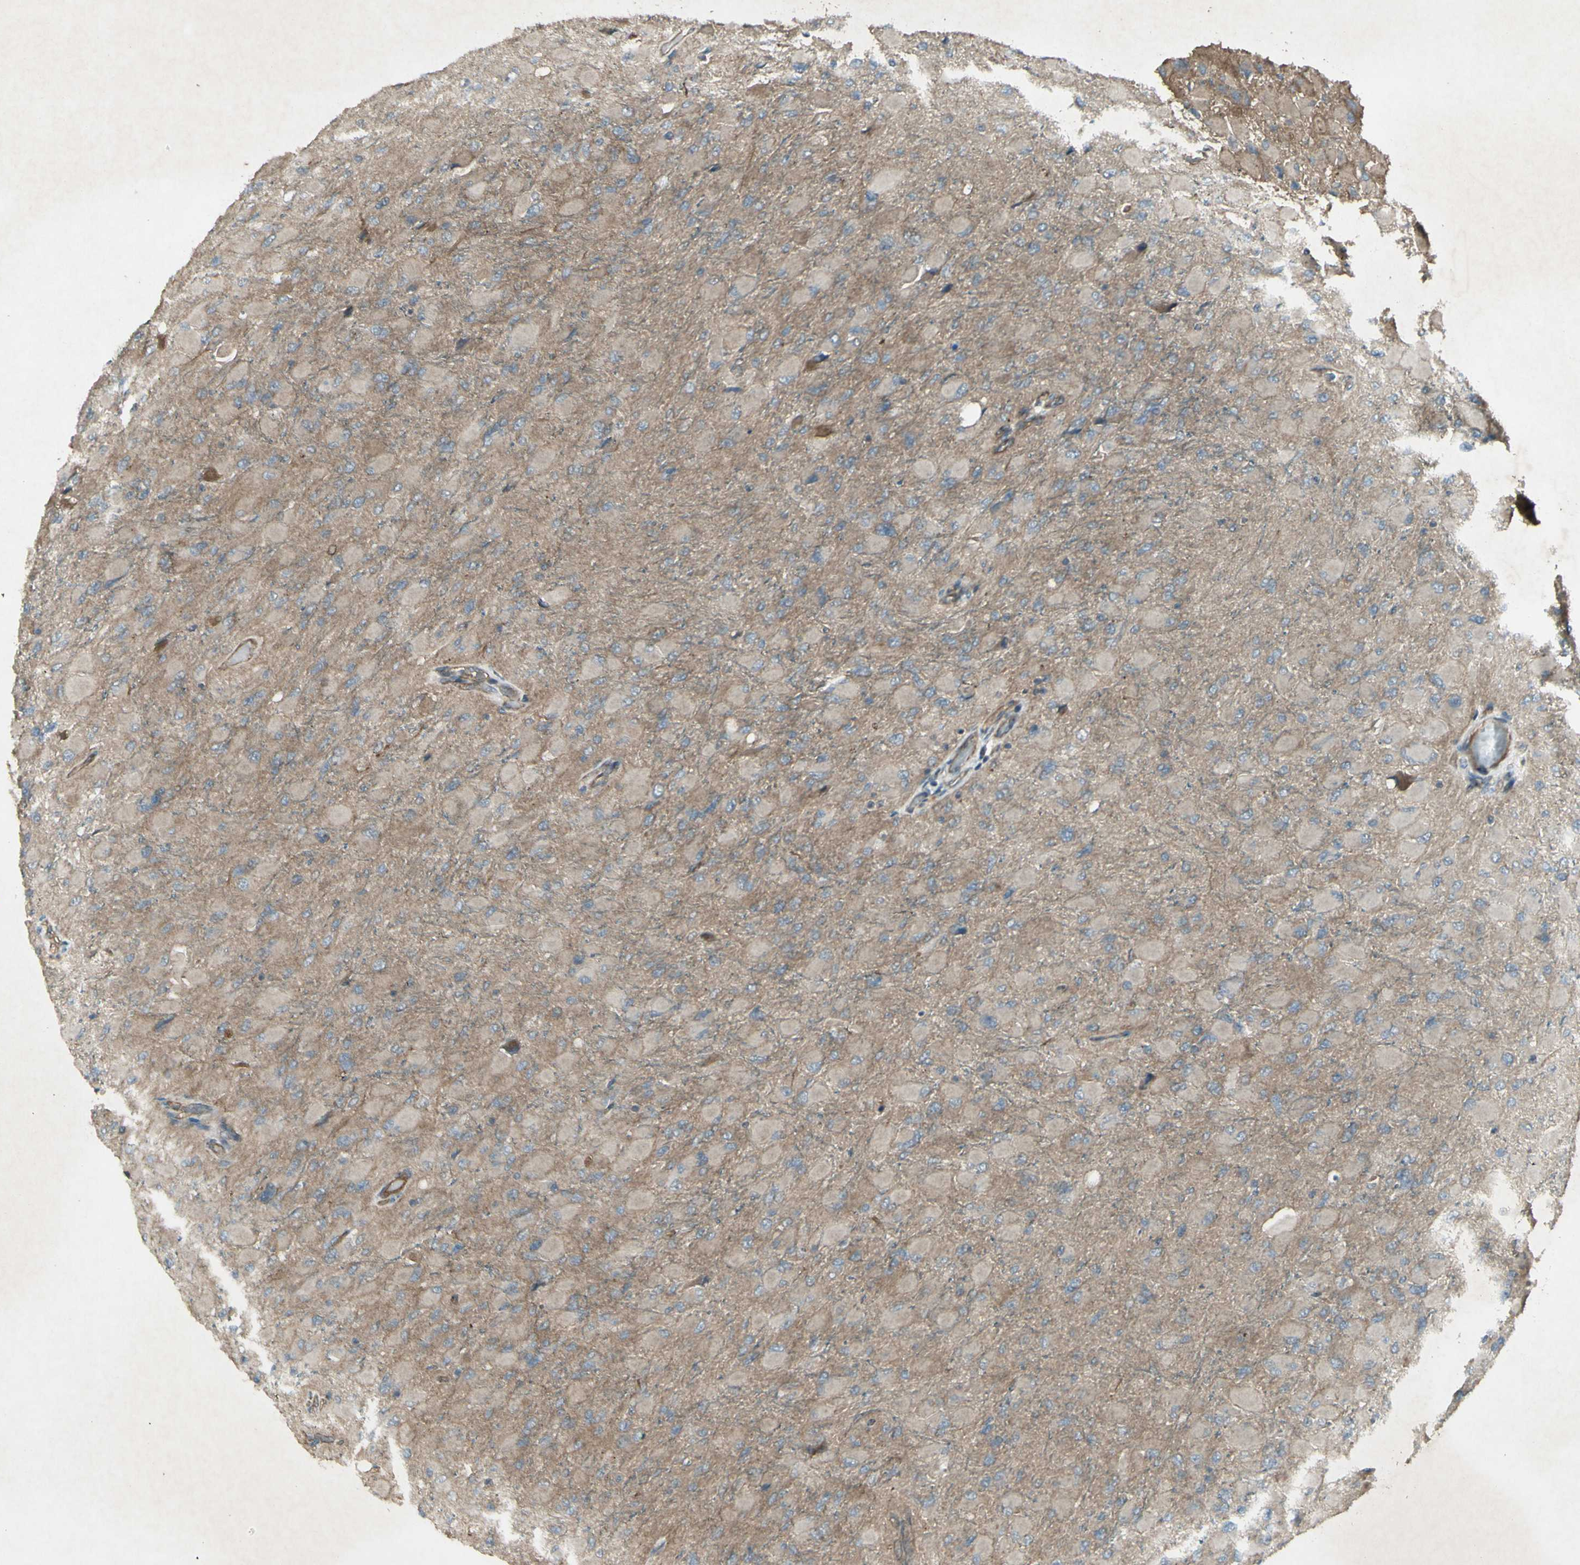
{"staining": {"intensity": "weak", "quantity": ">75%", "location": "cytoplasmic/membranous"}, "tissue": "glioma", "cell_type": "Tumor cells", "image_type": "cancer", "snomed": [{"axis": "morphology", "description": "Glioma, malignant, High grade"}, {"axis": "topography", "description": "Cerebral cortex"}], "caption": "Tumor cells exhibit weak cytoplasmic/membranous positivity in approximately >75% of cells in malignant high-grade glioma. Nuclei are stained in blue.", "gene": "JAG1", "patient": {"sex": "female", "age": 36}}